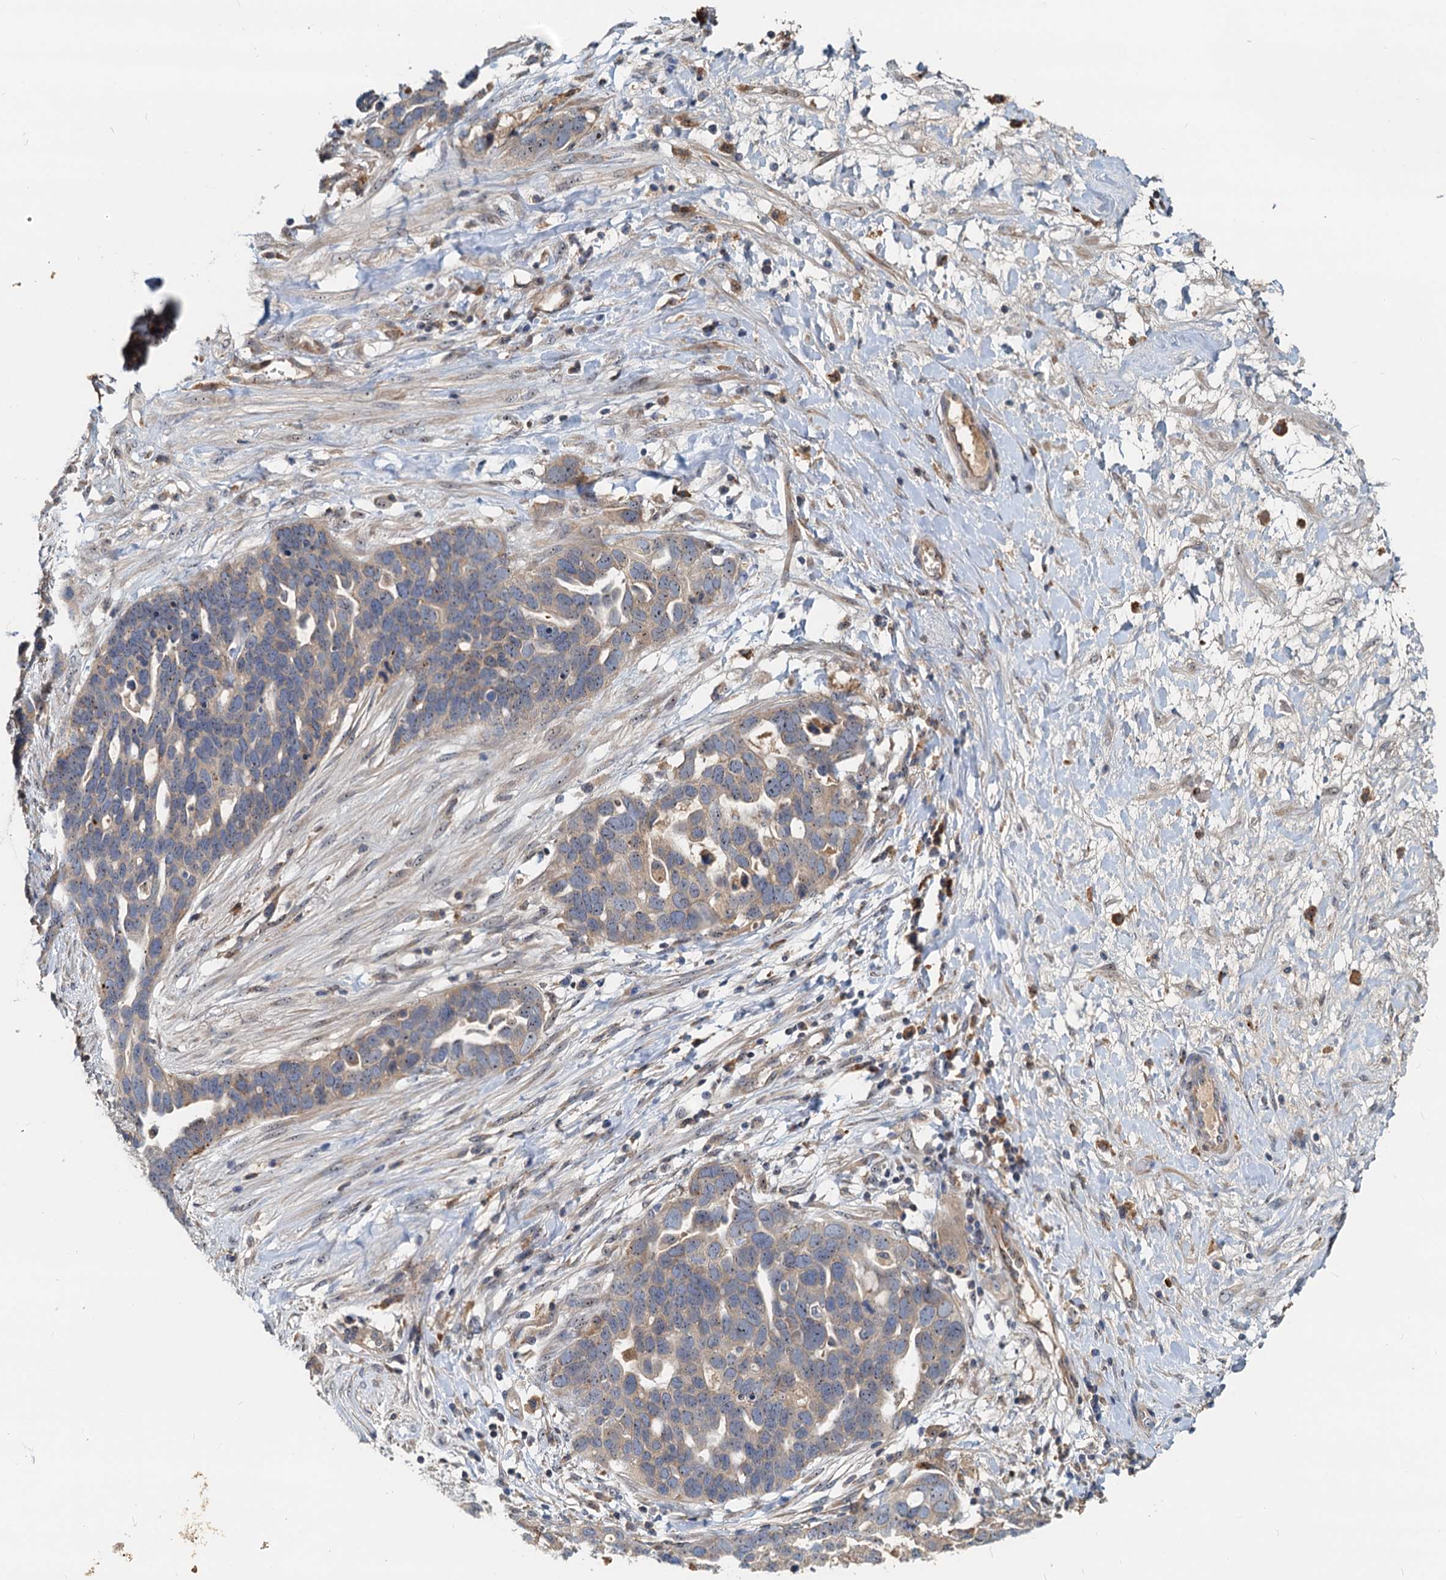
{"staining": {"intensity": "weak", "quantity": "25%-75%", "location": "cytoplasmic/membranous,nuclear"}, "tissue": "ovarian cancer", "cell_type": "Tumor cells", "image_type": "cancer", "snomed": [{"axis": "morphology", "description": "Cystadenocarcinoma, serous, NOS"}, {"axis": "topography", "description": "Ovary"}], "caption": "A histopathology image of human ovarian cancer stained for a protein displays weak cytoplasmic/membranous and nuclear brown staining in tumor cells.", "gene": "RGS7BP", "patient": {"sex": "female", "age": 54}}